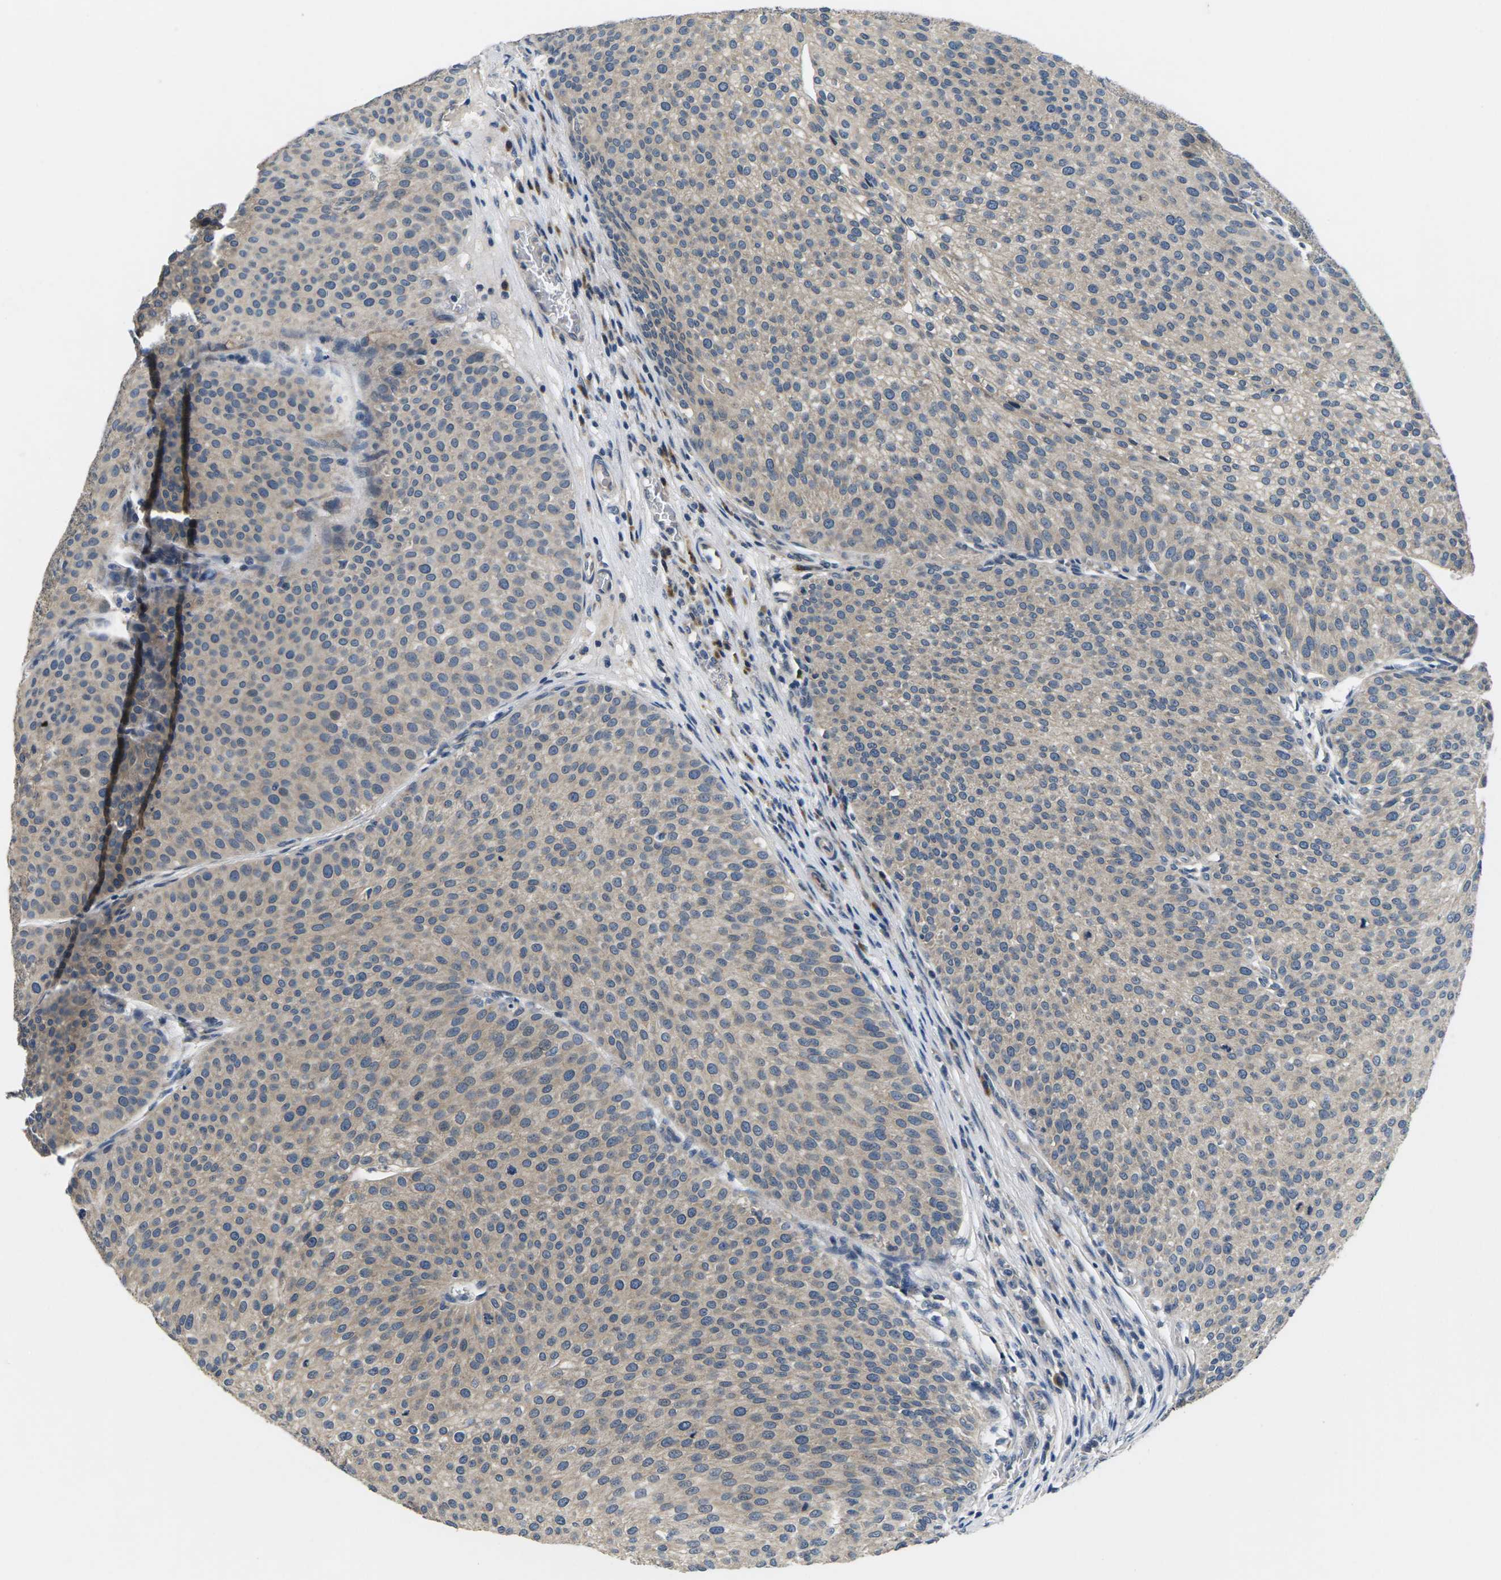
{"staining": {"intensity": "weak", "quantity": ">75%", "location": "cytoplasmic/membranous"}, "tissue": "urothelial cancer", "cell_type": "Tumor cells", "image_type": "cancer", "snomed": [{"axis": "morphology", "description": "Urothelial carcinoma, Low grade"}, {"axis": "topography", "description": "Smooth muscle"}, {"axis": "topography", "description": "Urinary bladder"}], "caption": "Immunohistochemistry (IHC) histopathology image of neoplastic tissue: human urothelial cancer stained using IHC reveals low levels of weak protein expression localized specifically in the cytoplasmic/membranous of tumor cells, appearing as a cytoplasmic/membranous brown color.", "gene": "ERGIC3", "patient": {"sex": "male", "age": 60}}